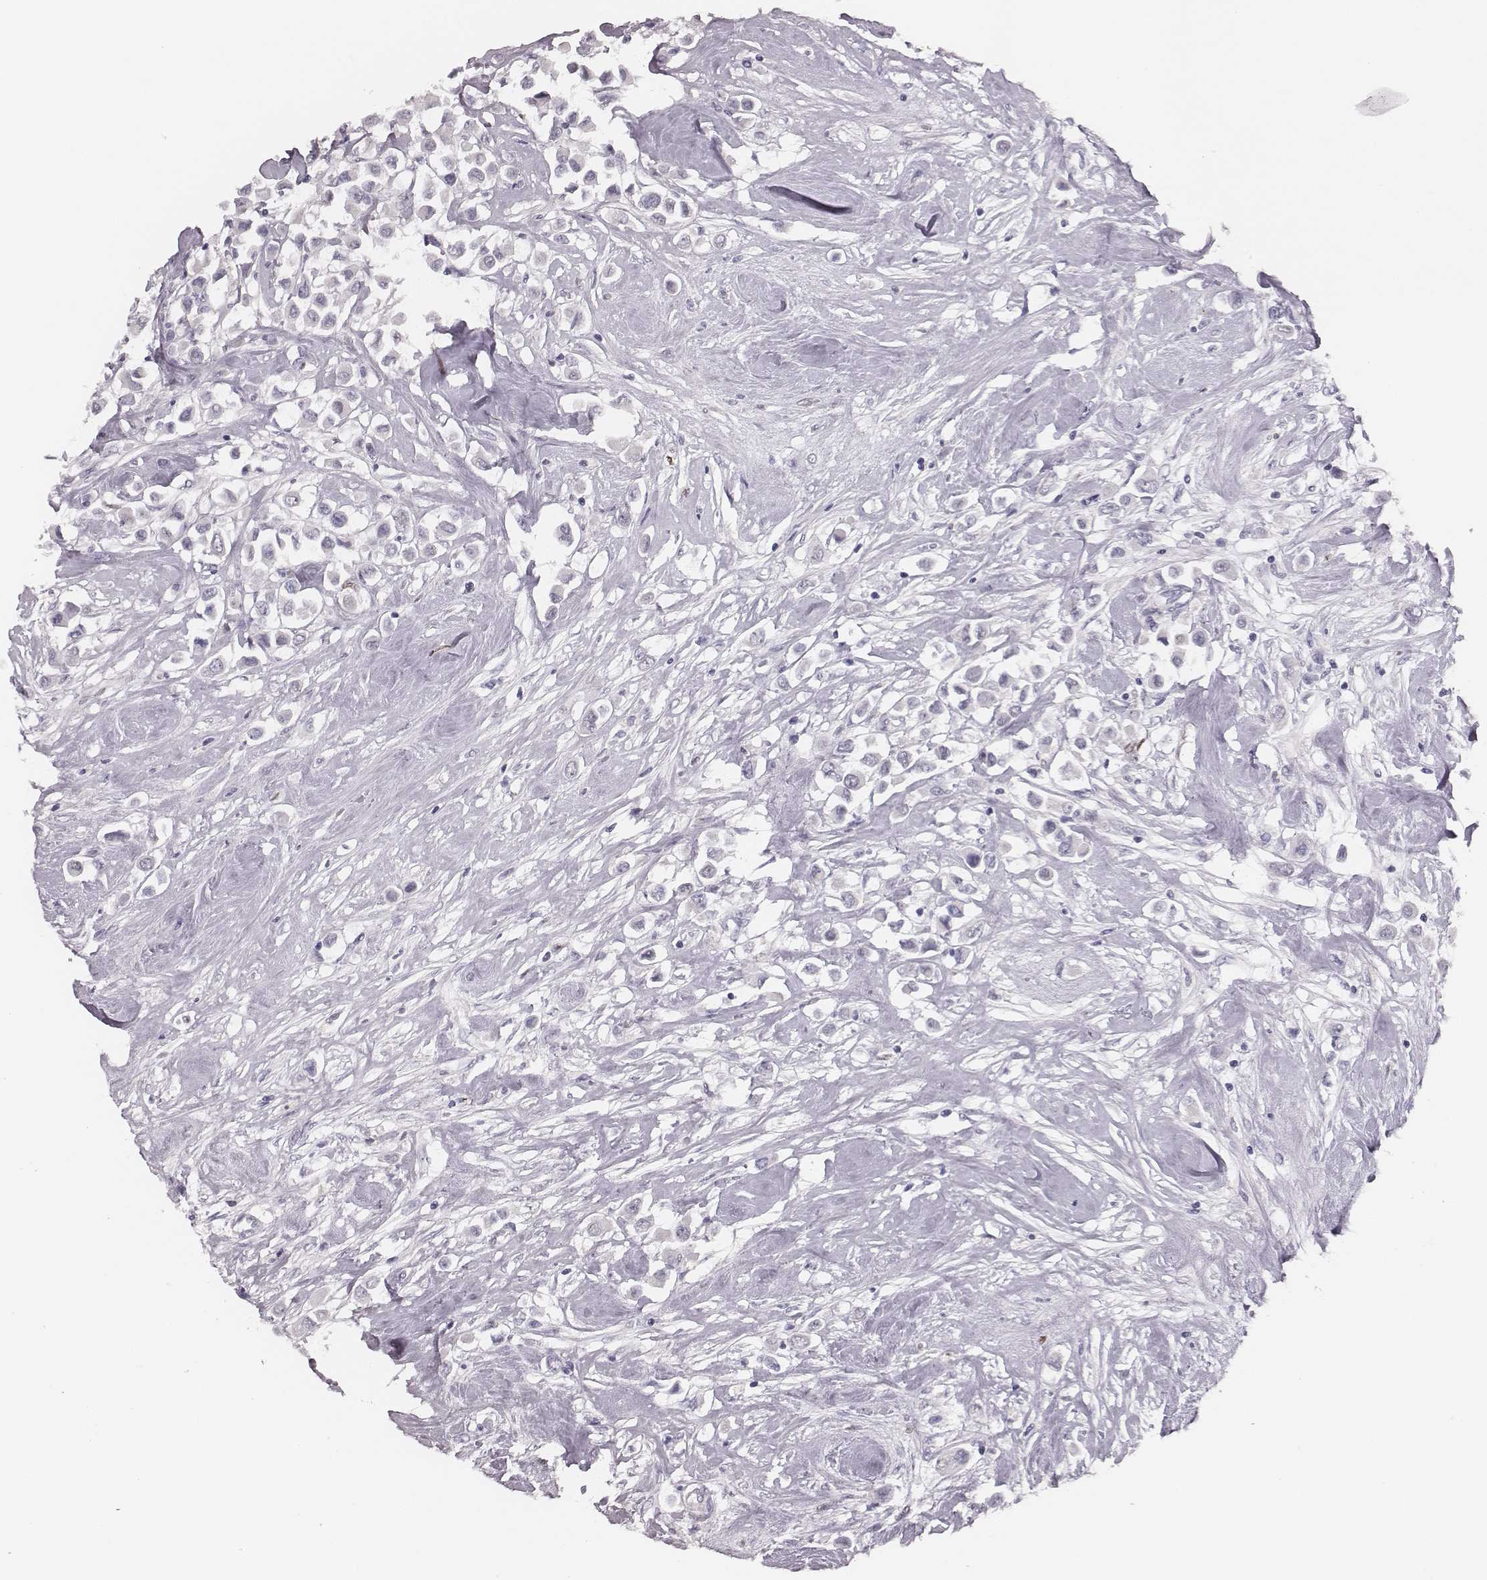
{"staining": {"intensity": "negative", "quantity": "none", "location": "none"}, "tissue": "breast cancer", "cell_type": "Tumor cells", "image_type": "cancer", "snomed": [{"axis": "morphology", "description": "Duct carcinoma"}, {"axis": "topography", "description": "Breast"}], "caption": "This is an immunohistochemistry (IHC) image of intraductal carcinoma (breast). There is no expression in tumor cells.", "gene": "ADGRF4", "patient": {"sex": "female", "age": 61}}